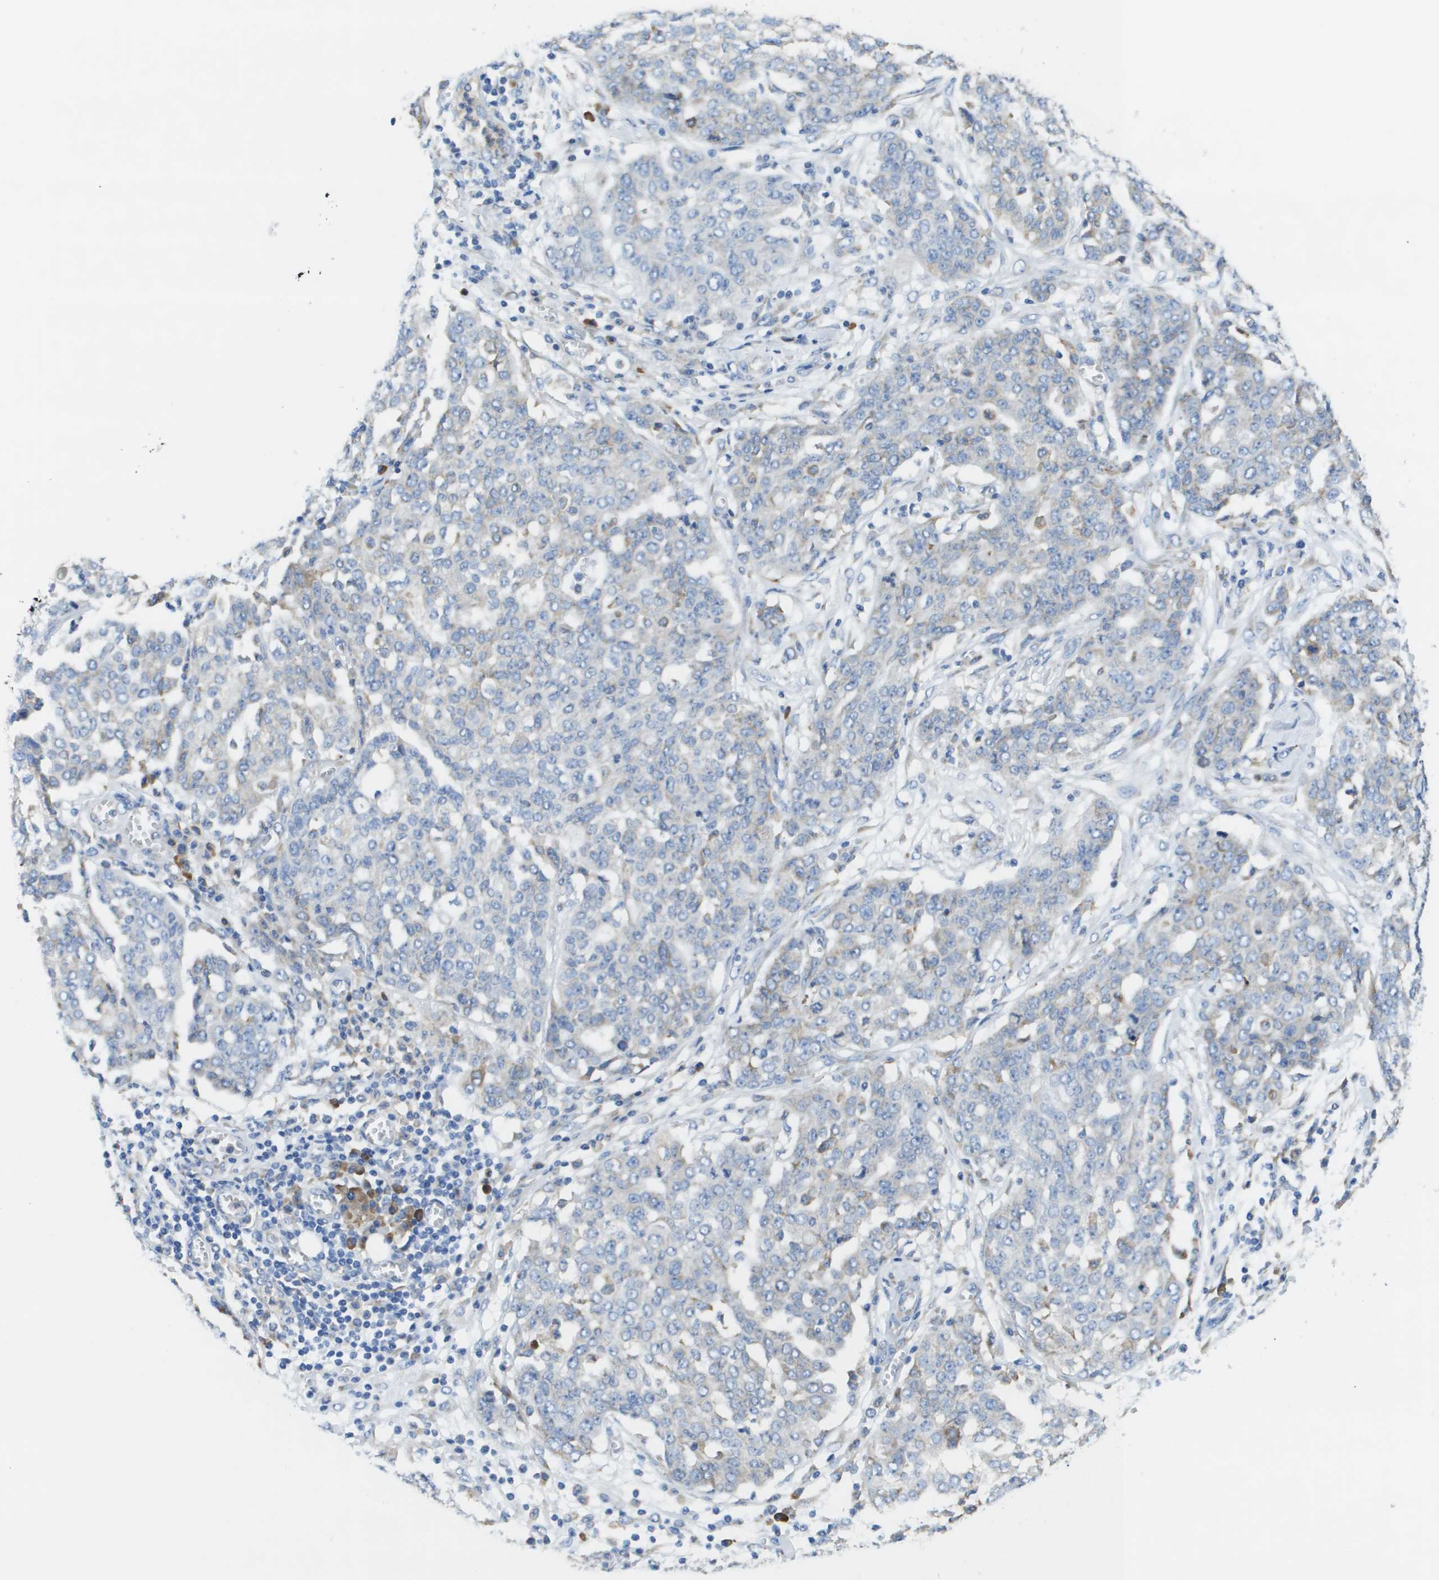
{"staining": {"intensity": "negative", "quantity": "none", "location": "none"}, "tissue": "ovarian cancer", "cell_type": "Tumor cells", "image_type": "cancer", "snomed": [{"axis": "morphology", "description": "Cystadenocarcinoma, serous, NOS"}, {"axis": "topography", "description": "Soft tissue"}, {"axis": "topography", "description": "Ovary"}], "caption": "Tumor cells are negative for protein expression in human ovarian cancer. Nuclei are stained in blue.", "gene": "SDR42E1", "patient": {"sex": "female", "age": 57}}